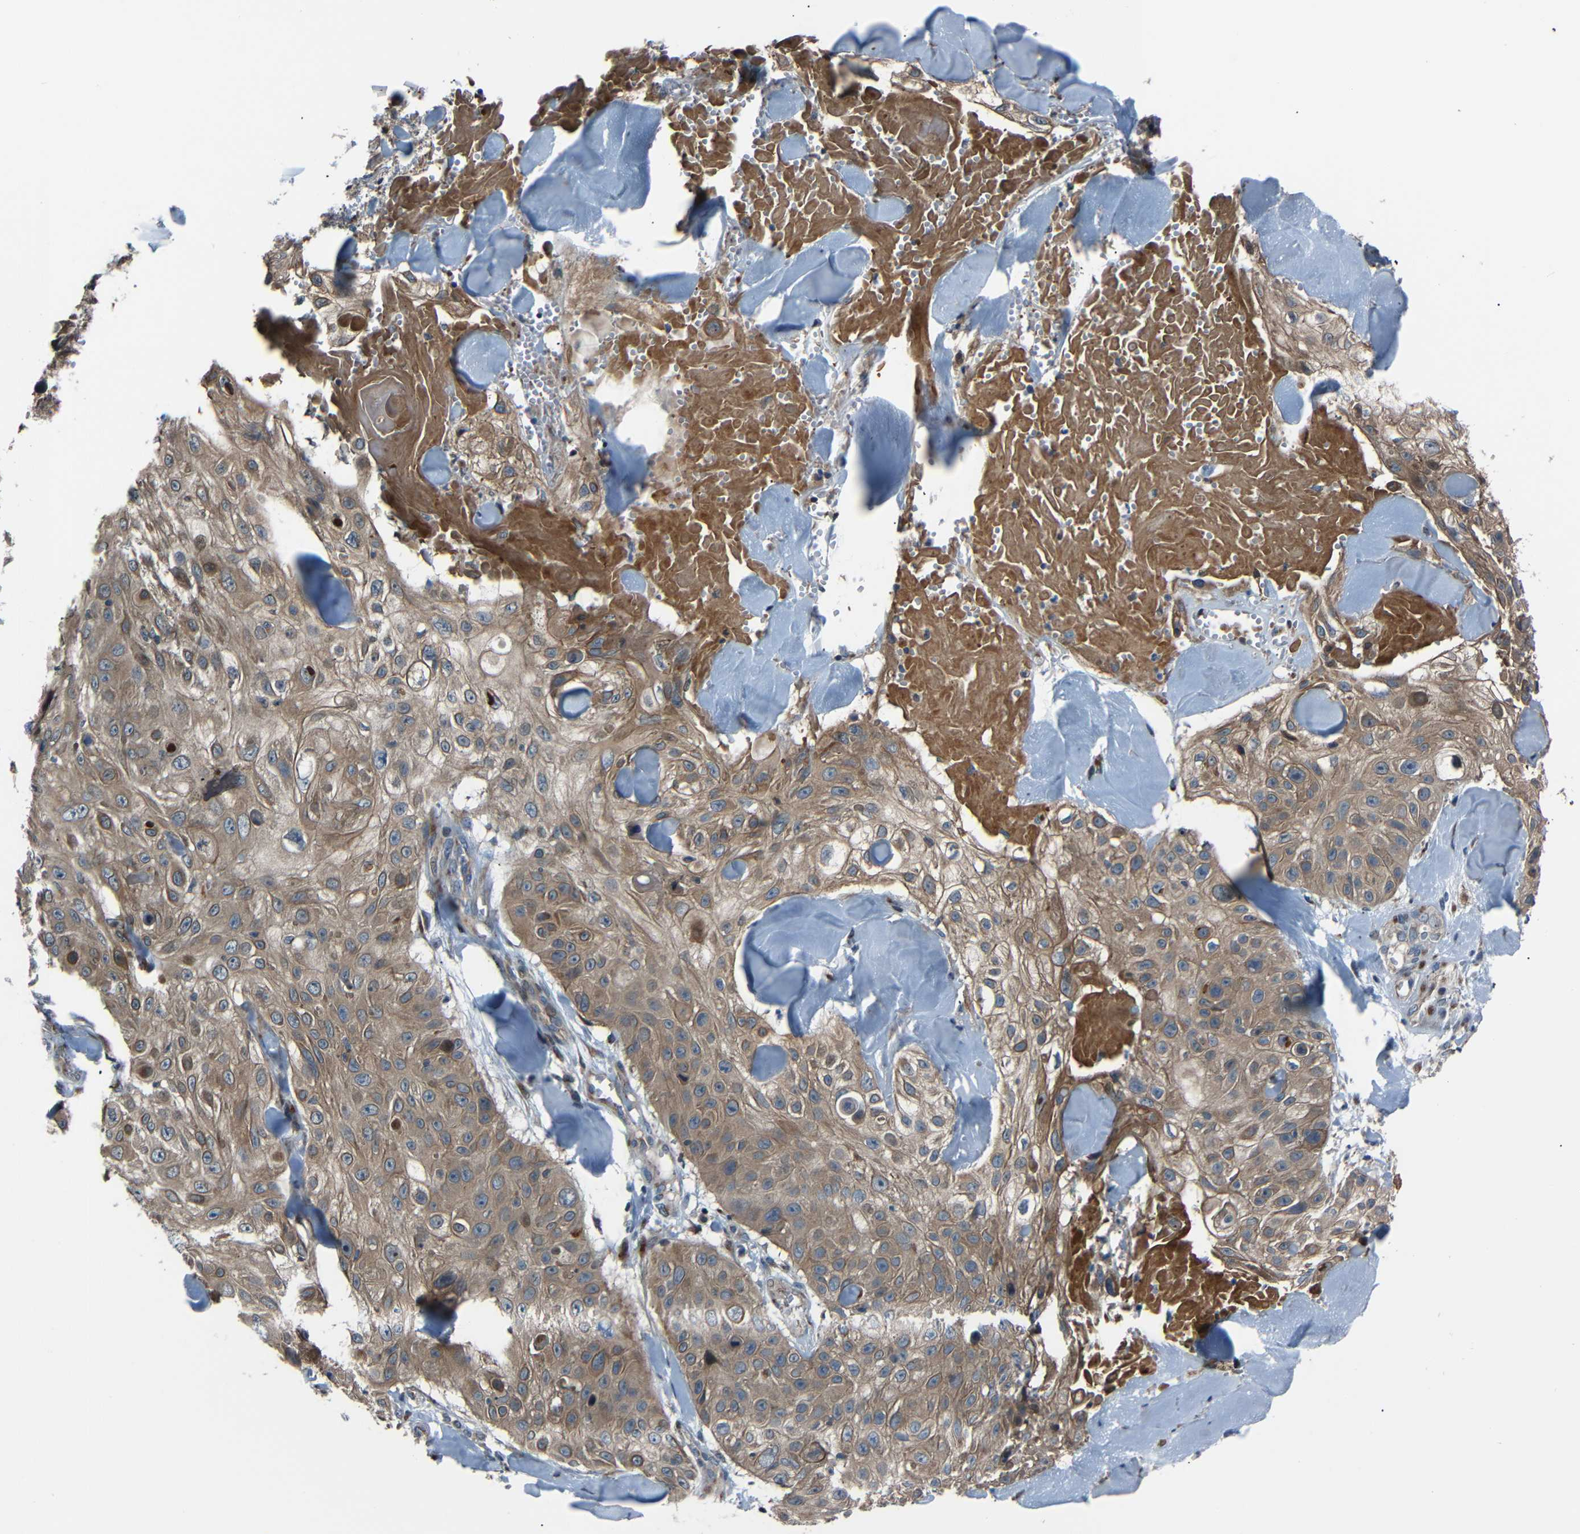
{"staining": {"intensity": "moderate", "quantity": ">75%", "location": "cytoplasmic/membranous"}, "tissue": "skin cancer", "cell_type": "Tumor cells", "image_type": "cancer", "snomed": [{"axis": "morphology", "description": "Squamous cell carcinoma, NOS"}, {"axis": "topography", "description": "Skin"}], "caption": "Human skin cancer (squamous cell carcinoma) stained for a protein (brown) displays moderate cytoplasmic/membranous positive staining in approximately >75% of tumor cells.", "gene": "AKAP9", "patient": {"sex": "male", "age": 86}}